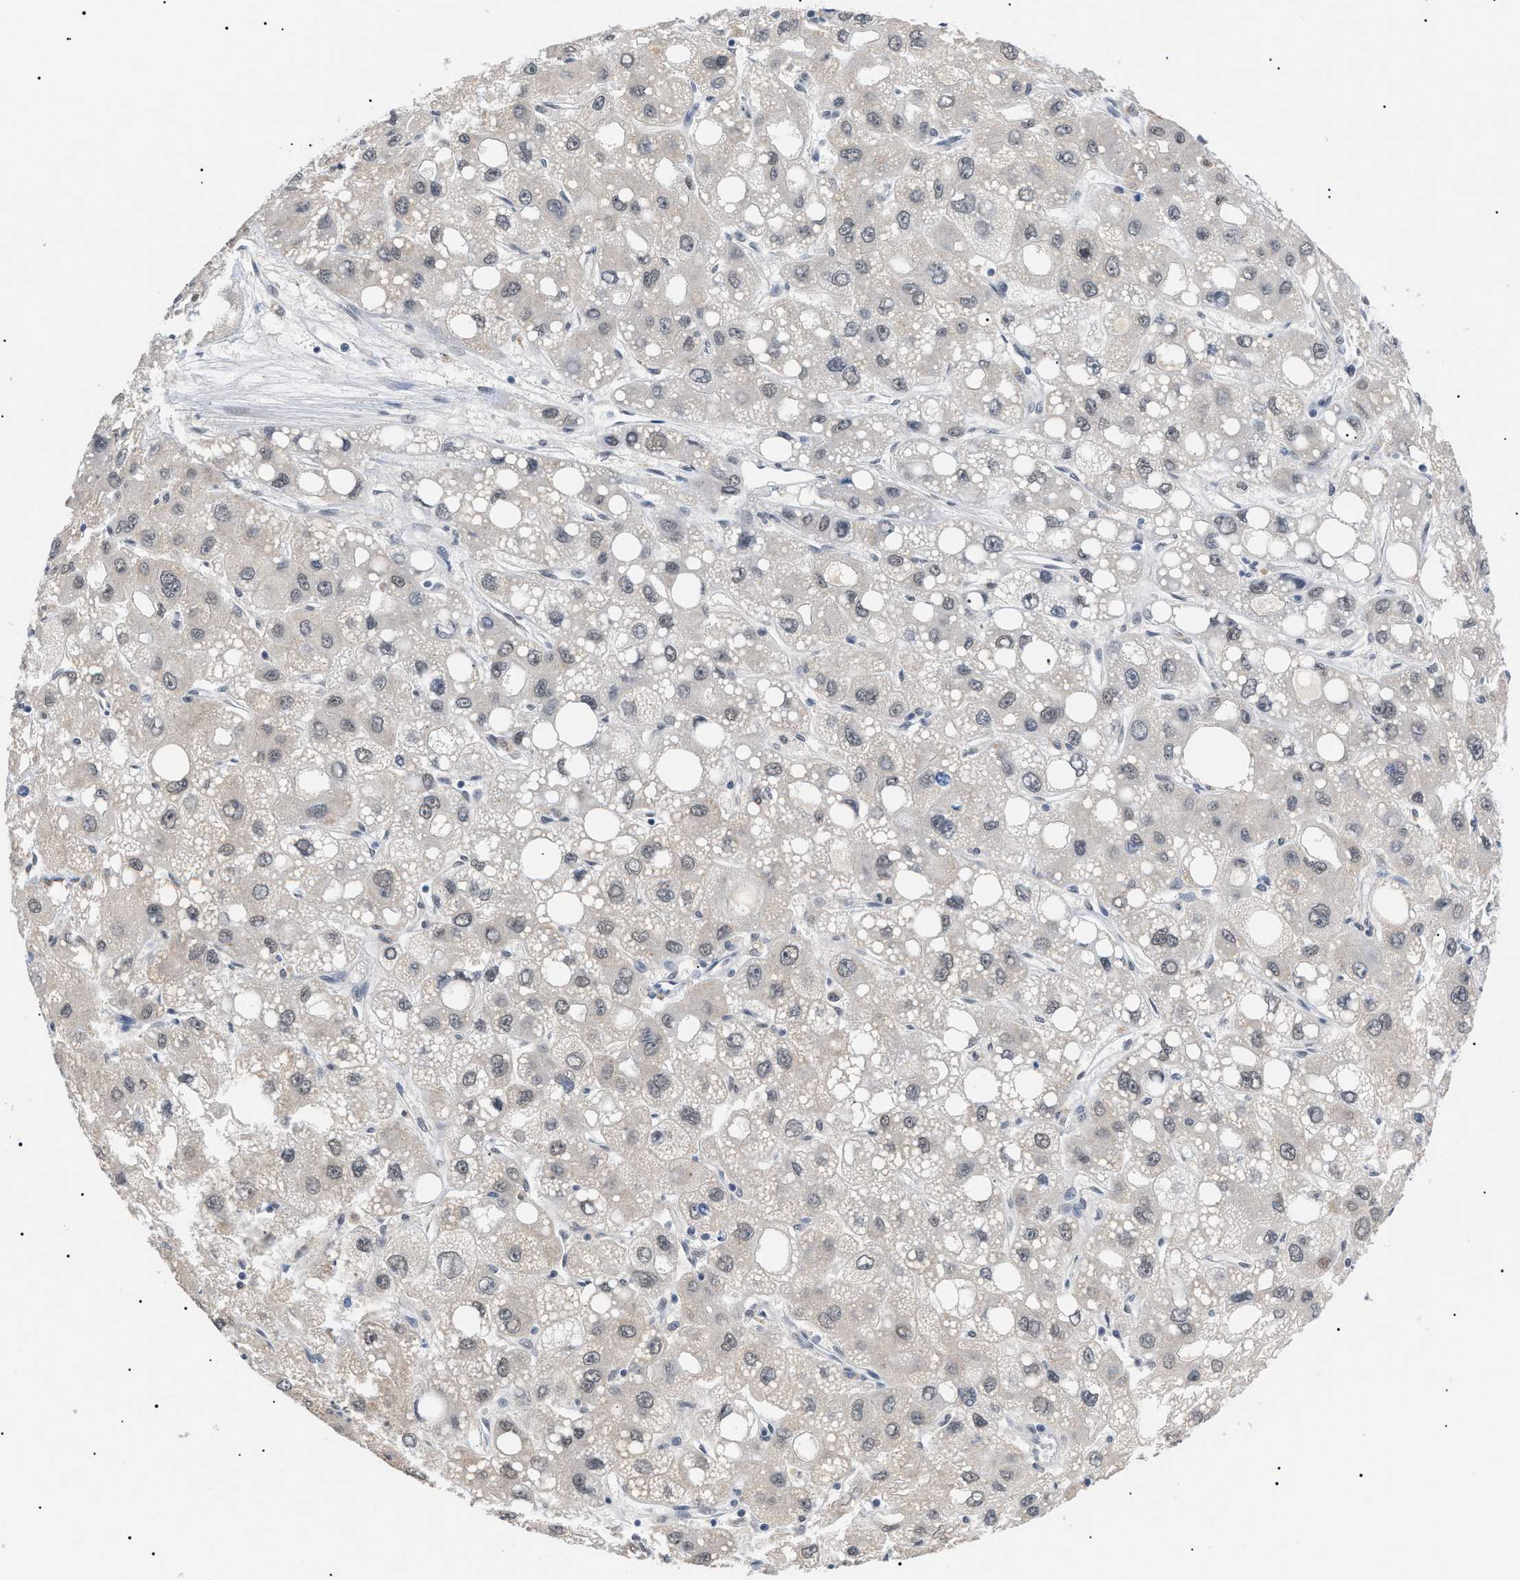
{"staining": {"intensity": "negative", "quantity": "none", "location": "none"}, "tissue": "liver cancer", "cell_type": "Tumor cells", "image_type": "cancer", "snomed": [{"axis": "morphology", "description": "Carcinoma, Hepatocellular, NOS"}, {"axis": "topography", "description": "Liver"}], "caption": "Hepatocellular carcinoma (liver) was stained to show a protein in brown. There is no significant expression in tumor cells.", "gene": "PRRT2", "patient": {"sex": "male", "age": 55}}